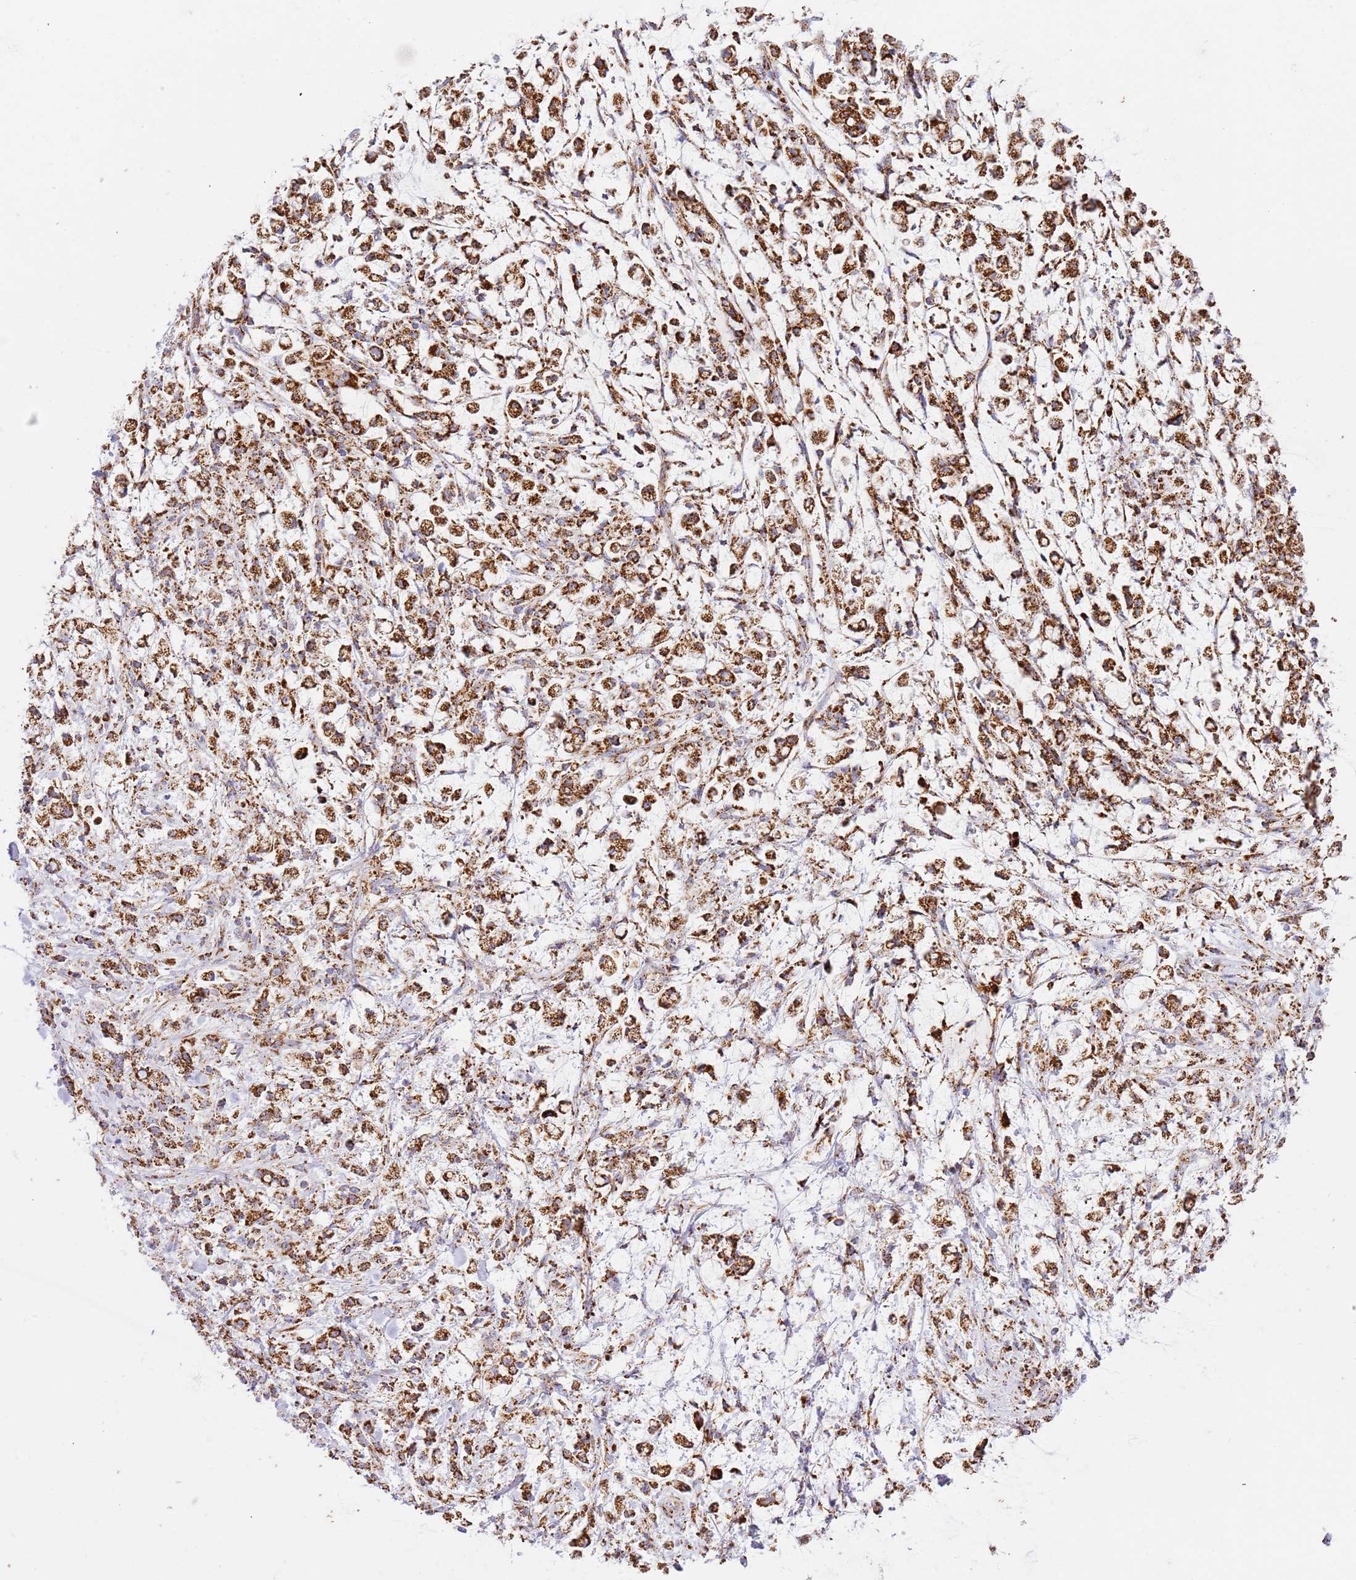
{"staining": {"intensity": "strong", "quantity": ">75%", "location": "cytoplasmic/membranous"}, "tissue": "stomach cancer", "cell_type": "Tumor cells", "image_type": "cancer", "snomed": [{"axis": "morphology", "description": "Adenocarcinoma, NOS"}, {"axis": "topography", "description": "Stomach"}], "caption": "The histopathology image exhibits immunohistochemical staining of stomach adenocarcinoma. There is strong cytoplasmic/membranous positivity is present in approximately >75% of tumor cells.", "gene": "ZBTB39", "patient": {"sex": "female", "age": 60}}